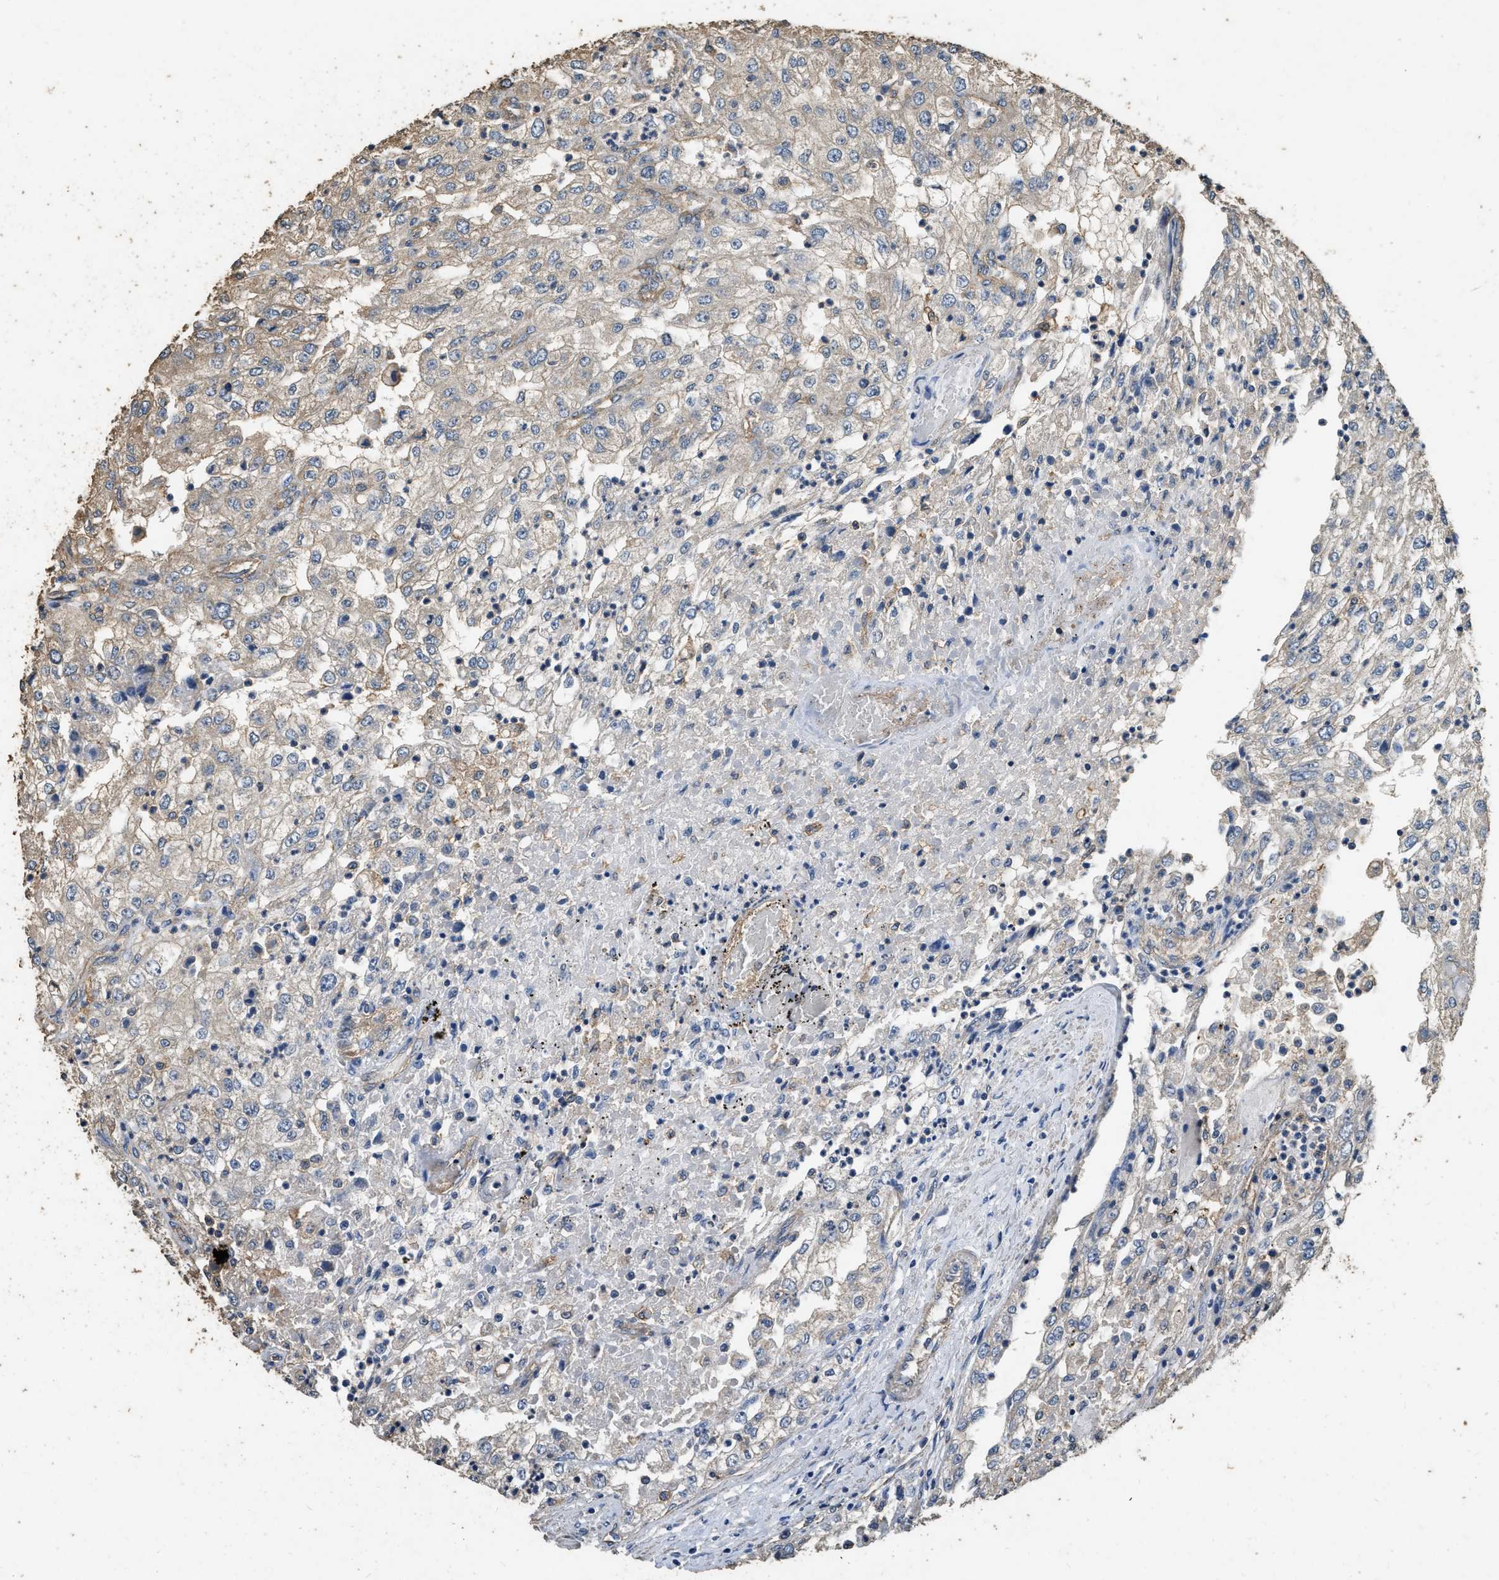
{"staining": {"intensity": "weak", "quantity": "<25%", "location": "cytoplasmic/membranous"}, "tissue": "renal cancer", "cell_type": "Tumor cells", "image_type": "cancer", "snomed": [{"axis": "morphology", "description": "Adenocarcinoma, NOS"}, {"axis": "topography", "description": "Kidney"}], "caption": "Protein analysis of renal cancer displays no significant positivity in tumor cells. Nuclei are stained in blue.", "gene": "MIB1", "patient": {"sex": "female", "age": 54}}